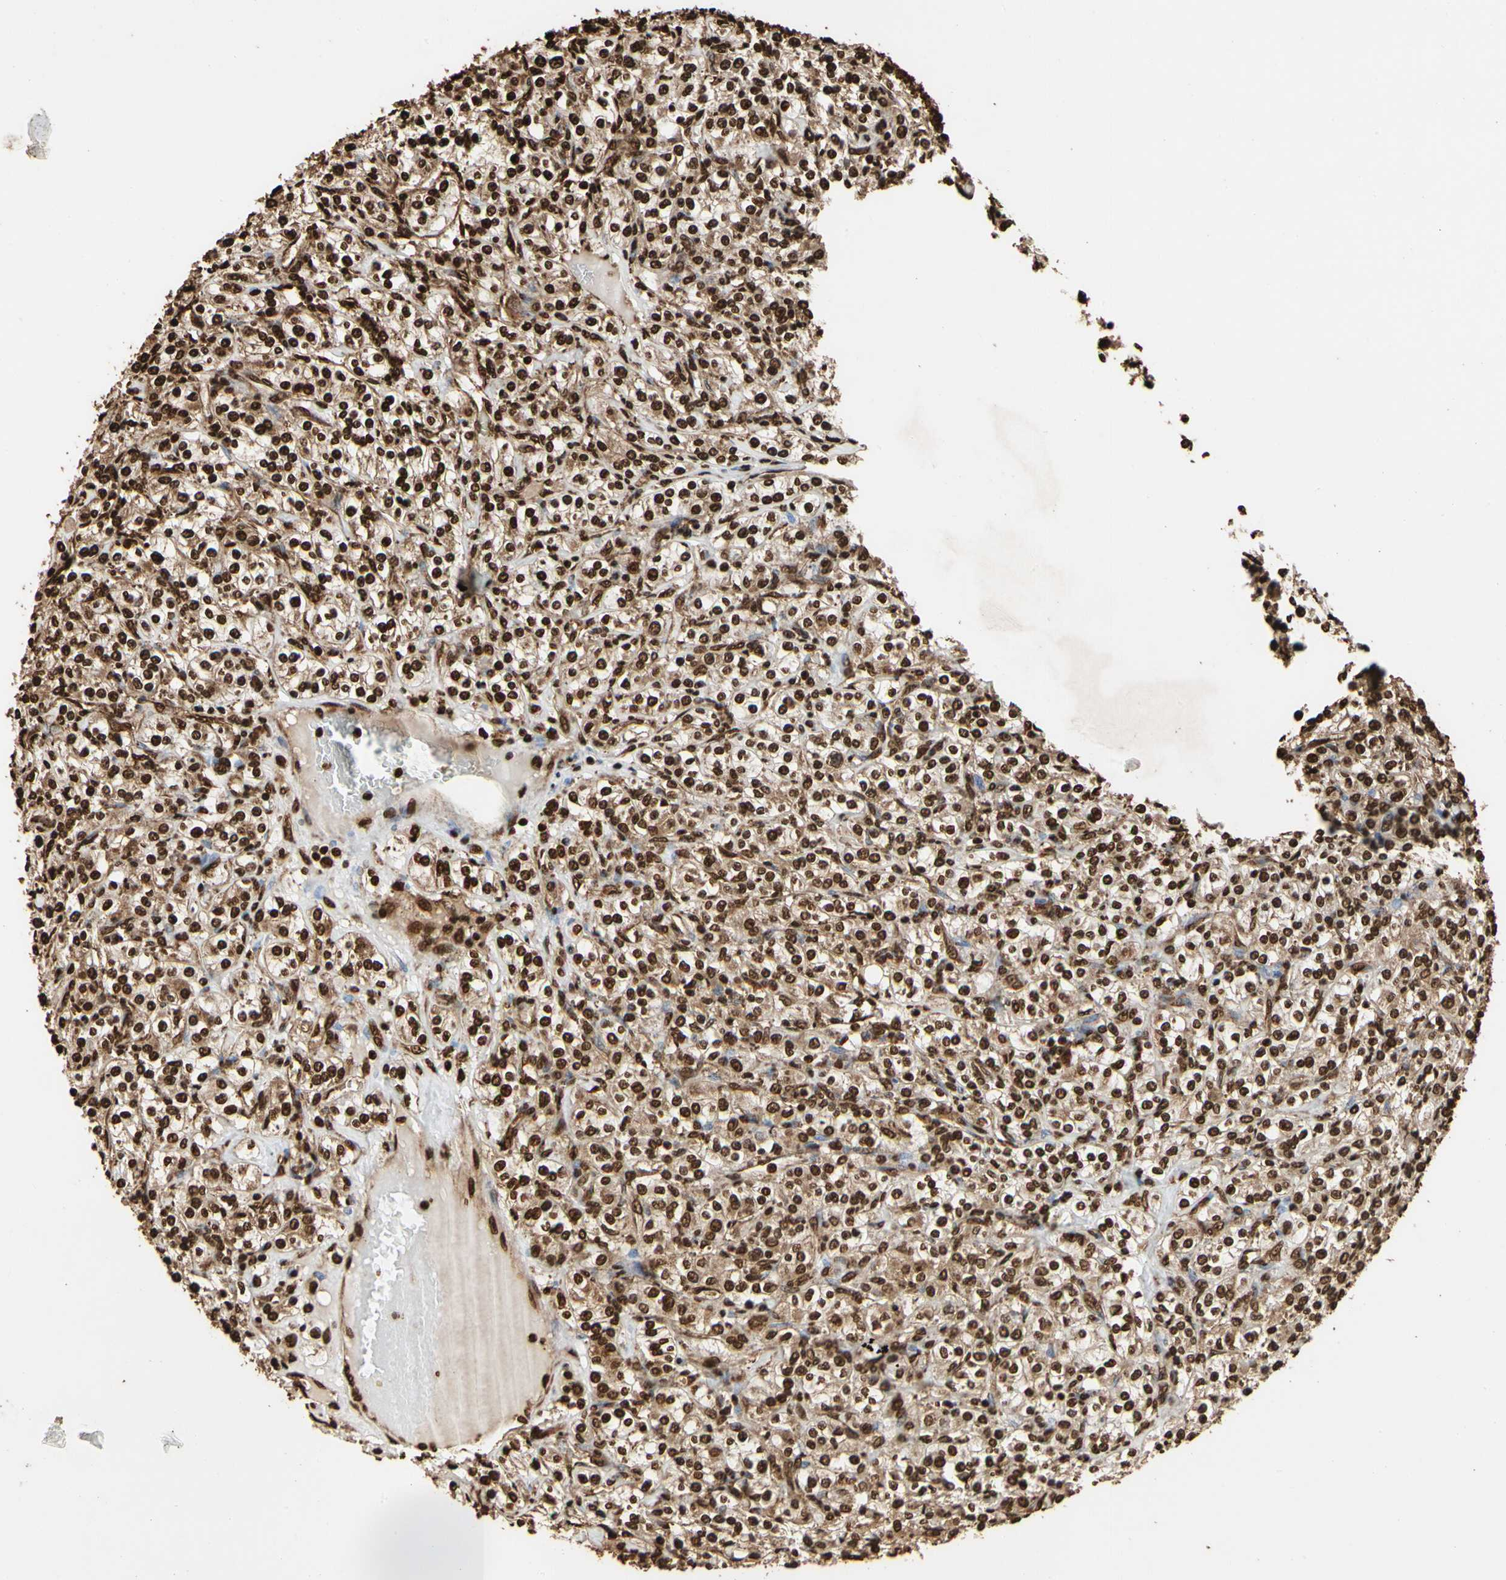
{"staining": {"intensity": "strong", "quantity": ">75%", "location": "cytoplasmic/membranous,nuclear"}, "tissue": "renal cancer", "cell_type": "Tumor cells", "image_type": "cancer", "snomed": [{"axis": "morphology", "description": "Adenocarcinoma, NOS"}, {"axis": "topography", "description": "Kidney"}], "caption": "An IHC image of tumor tissue is shown. Protein staining in brown highlights strong cytoplasmic/membranous and nuclear positivity in renal adenocarcinoma within tumor cells. (DAB (3,3'-diaminobenzidine) = brown stain, brightfield microscopy at high magnification).", "gene": "HNRNPK", "patient": {"sex": "male", "age": 77}}